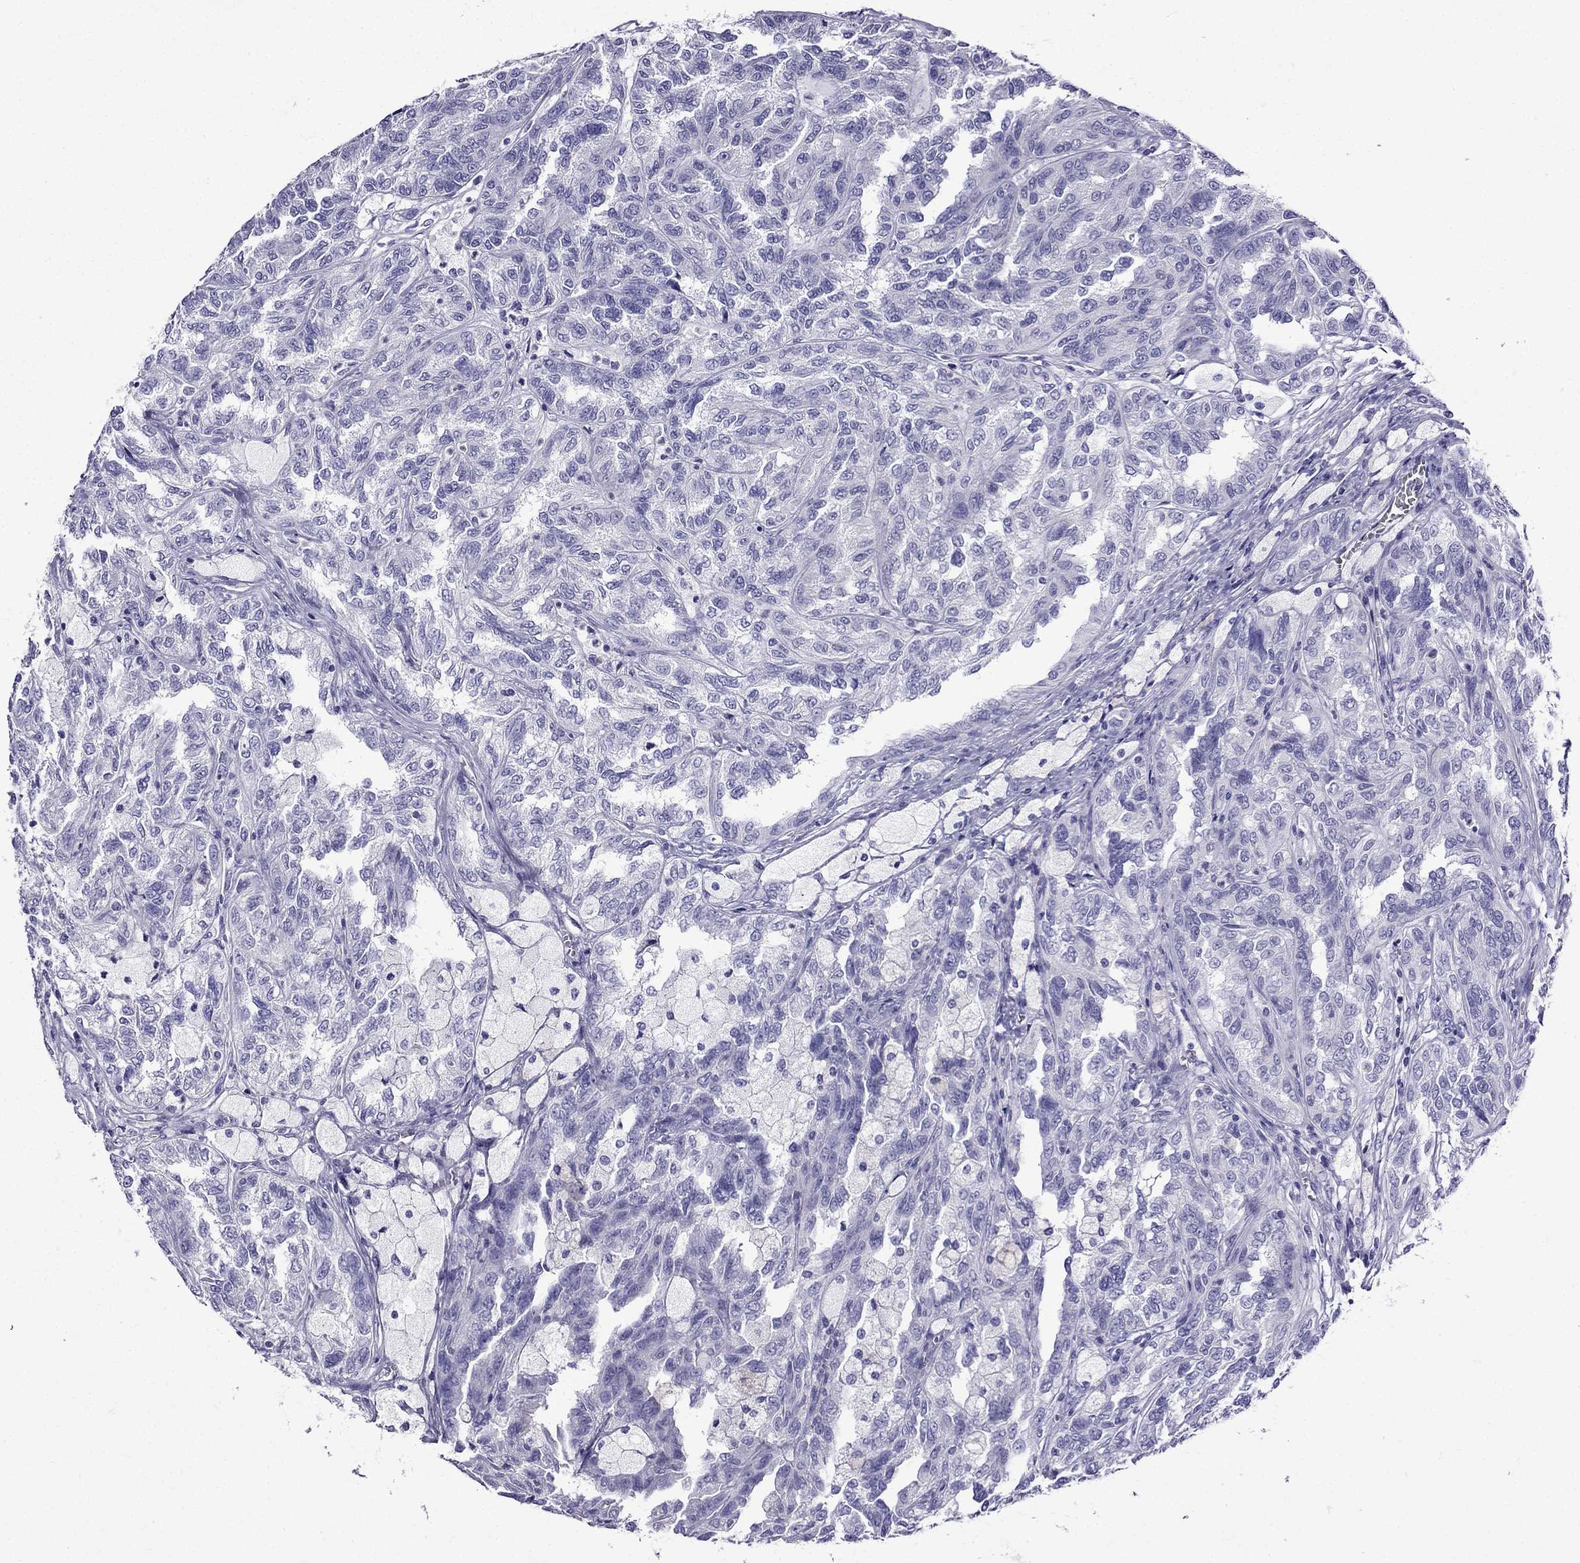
{"staining": {"intensity": "negative", "quantity": "none", "location": "none"}, "tissue": "renal cancer", "cell_type": "Tumor cells", "image_type": "cancer", "snomed": [{"axis": "morphology", "description": "Adenocarcinoma, NOS"}, {"axis": "topography", "description": "Kidney"}], "caption": "Immunohistochemical staining of renal adenocarcinoma displays no significant positivity in tumor cells.", "gene": "ERC2", "patient": {"sex": "male", "age": 79}}